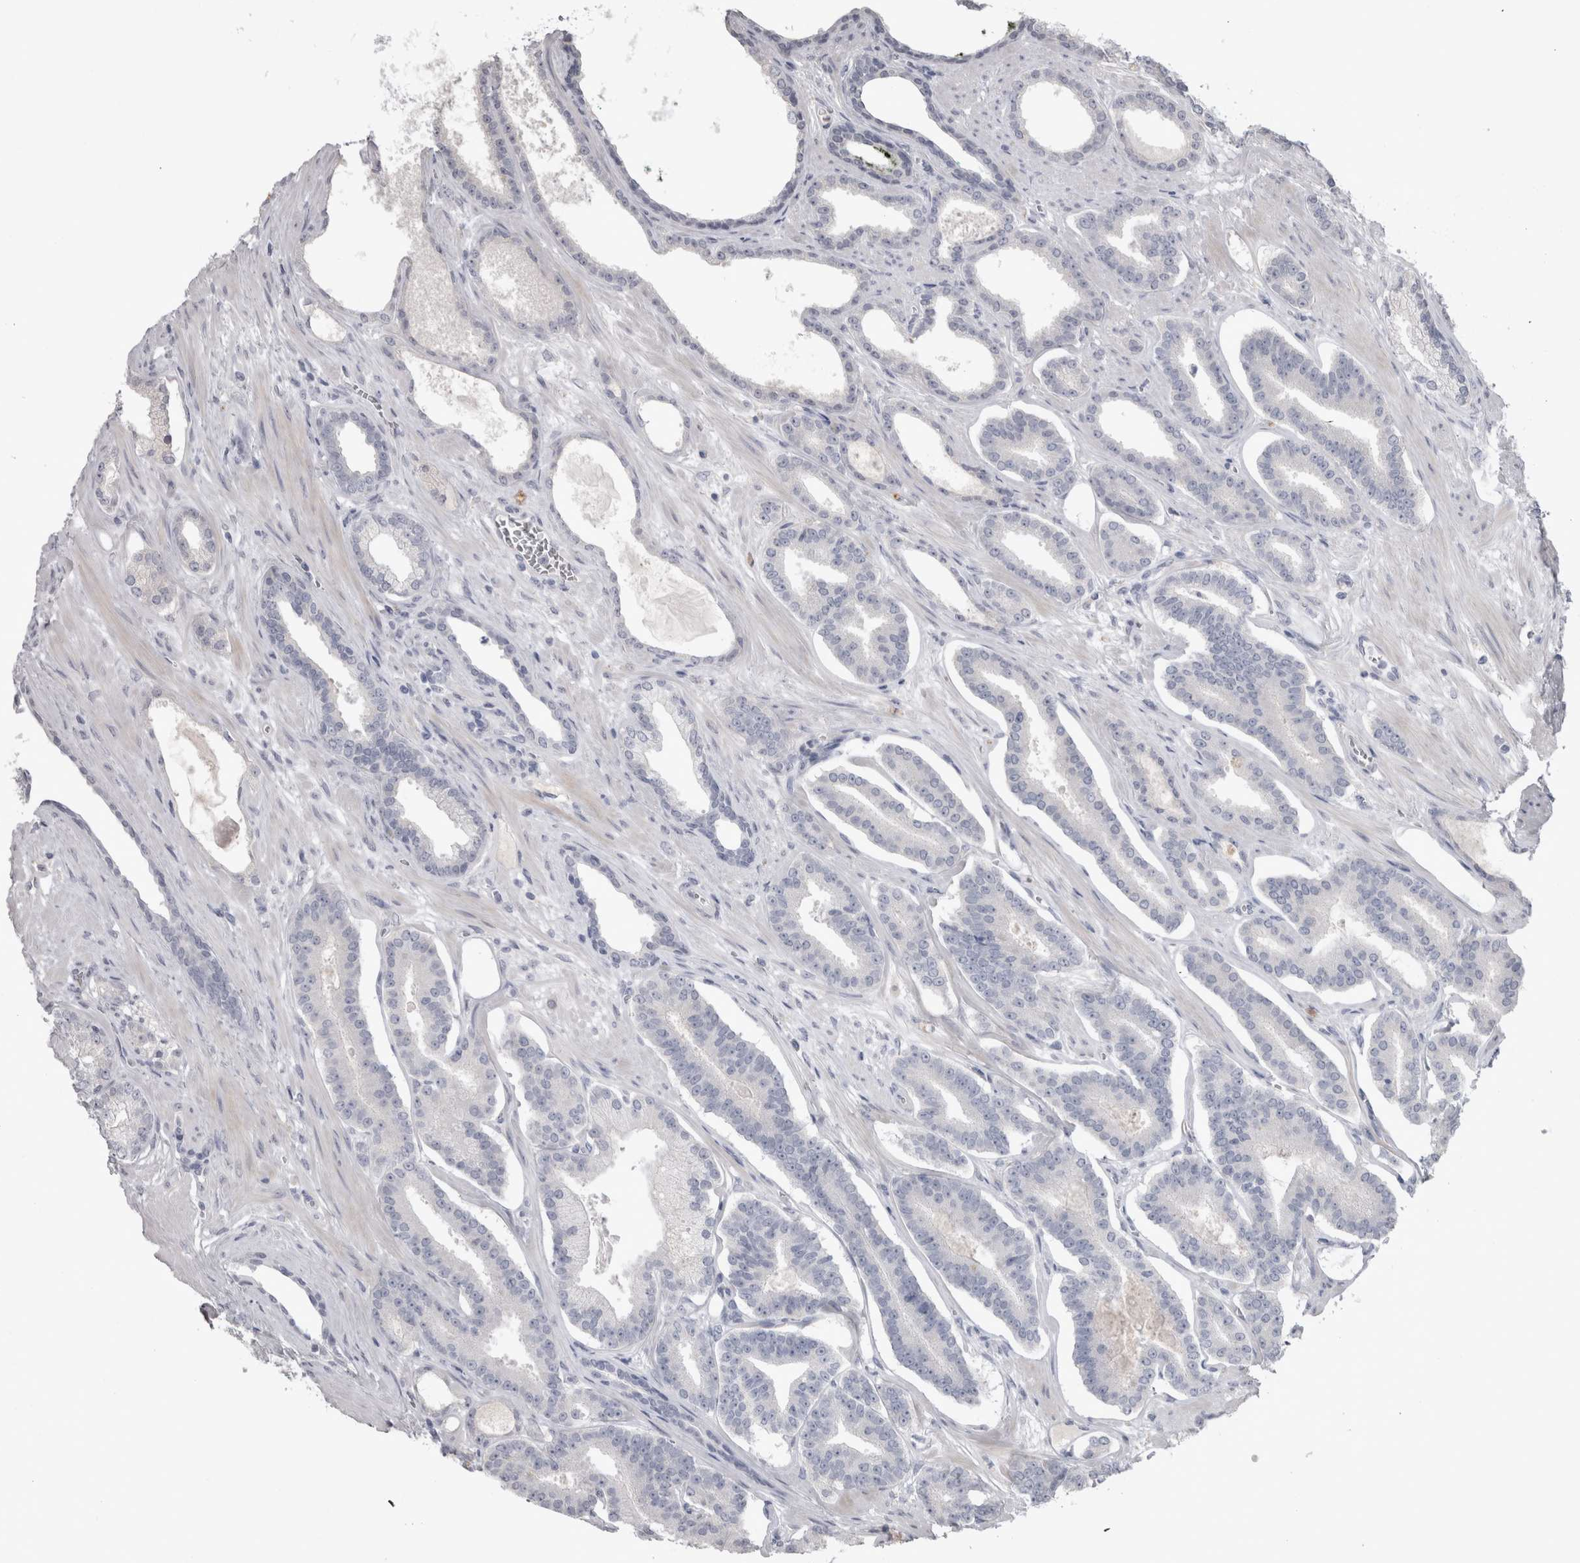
{"staining": {"intensity": "negative", "quantity": "none", "location": "none"}, "tissue": "prostate cancer", "cell_type": "Tumor cells", "image_type": "cancer", "snomed": [{"axis": "morphology", "description": "Adenocarcinoma, Low grade"}, {"axis": "topography", "description": "Prostate"}], "caption": "Human prostate low-grade adenocarcinoma stained for a protein using IHC reveals no positivity in tumor cells.", "gene": "ADAM2", "patient": {"sex": "male", "age": 70}}